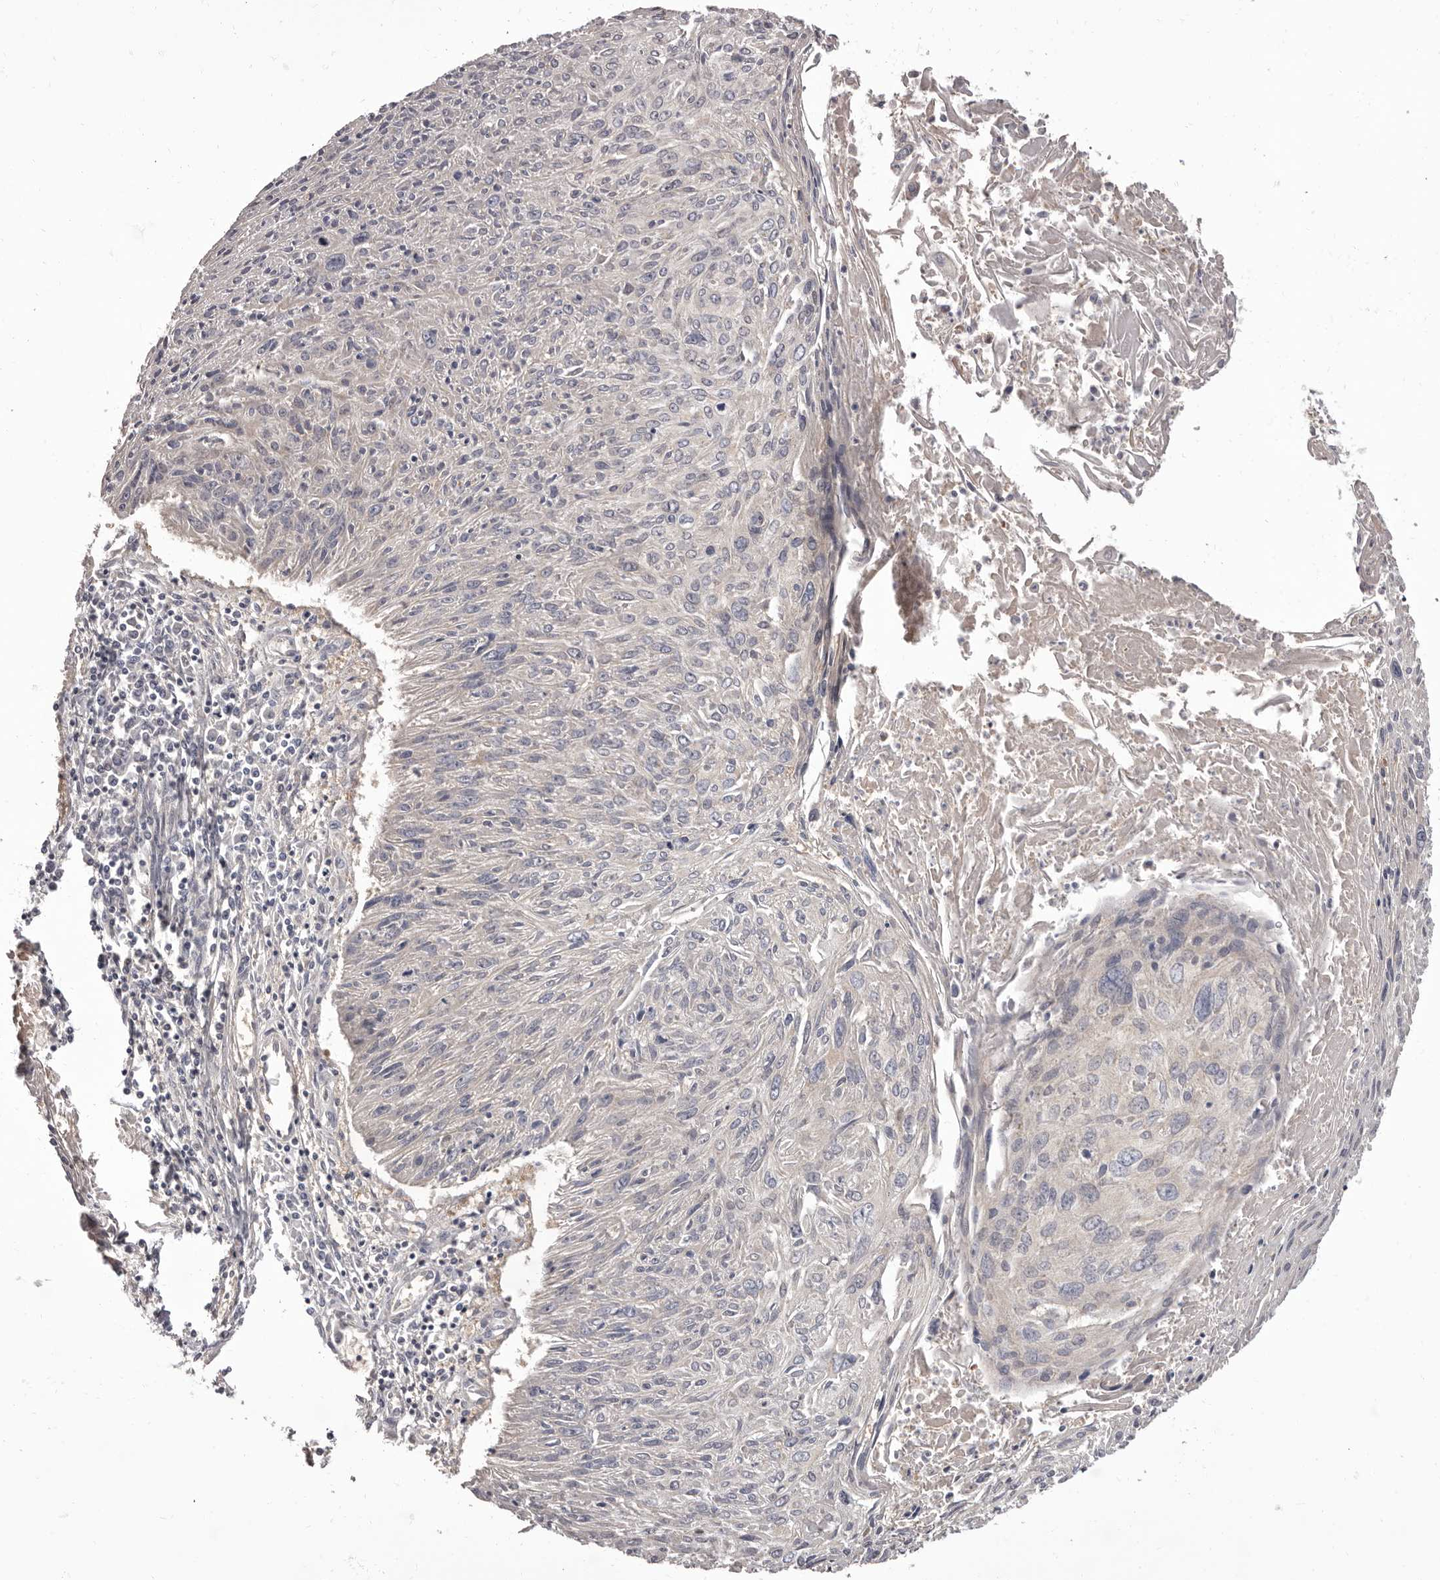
{"staining": {"intensity": "negative", "quantity": "none", "location": "none"}, "tissue": "cervical cancer", "cell_type": "Tumor cells", "image_type": "cancer", "snomed": [{"axis": "morphology", "description": "Squamous cell carcinoma, NOS"}, {"axis": "topography", "description": "Cervix"}], "caption": "There is no significant staining in tumor cells of cervical cancer (squamous cell carcinoma).", "gene": "APEH", "patient": {"sex": "female", "age": 51}}